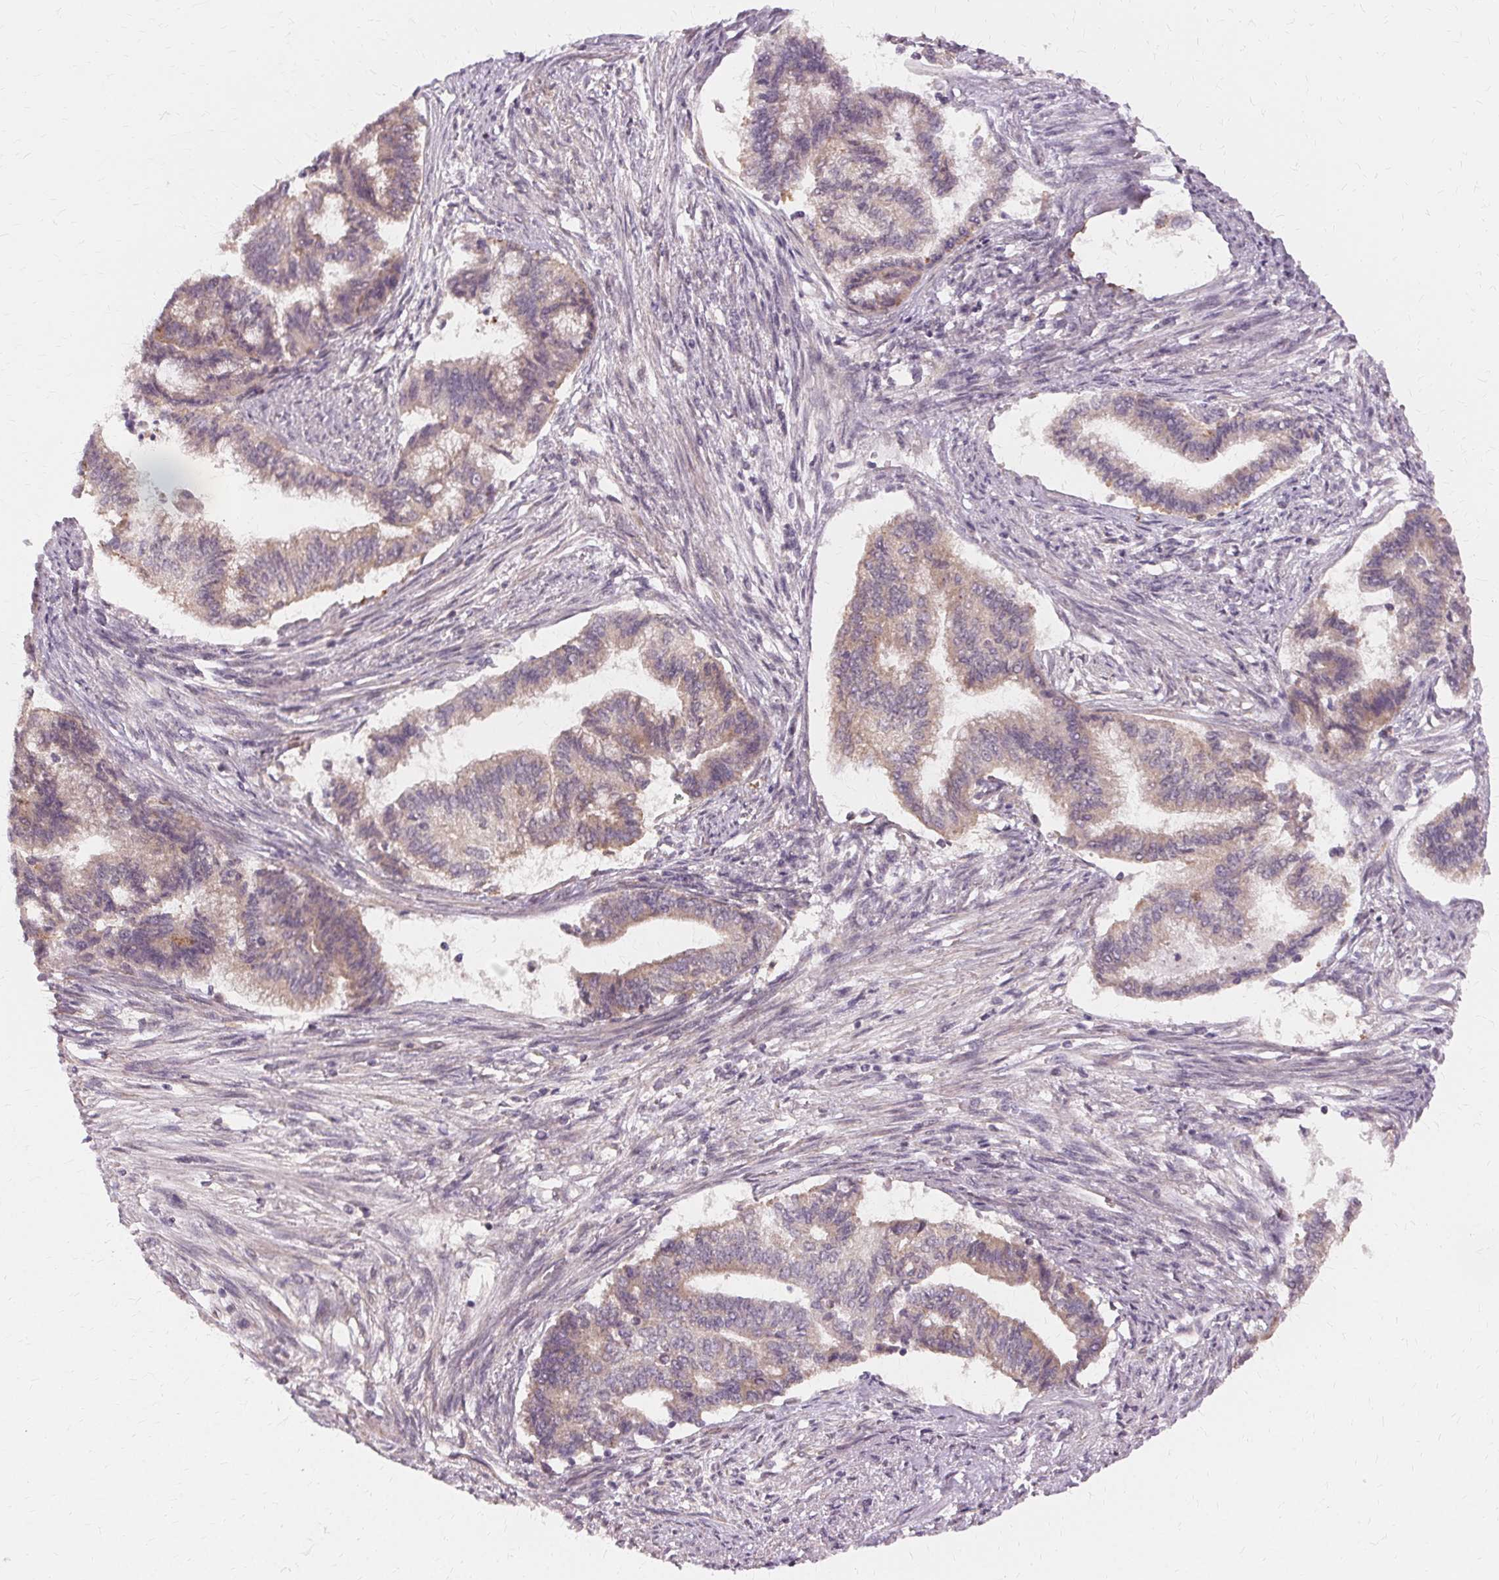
{"staining": {"intensity": "weak", "quantity": "25%-75%", "location": "cytoplasmic/membranous"}, "tissue": "endometrial cancer", "cell_type": "Tumor cells", "image_type": "cancer", "snomed": [{"axis": "morphology", "description": "Adenocarcinoma, NOS"}, {"axis": "topography", "description": "Endometrium"}], "caption": "About 25%-75% of tumor cells in adenocarcinoma (endometrial) reveal weak cytoplasmic/membranous protein positivity as visualized by brown immunohistochemical staining.", "gene": "USP8", "patient": {"sex": "female", "age": 65}}